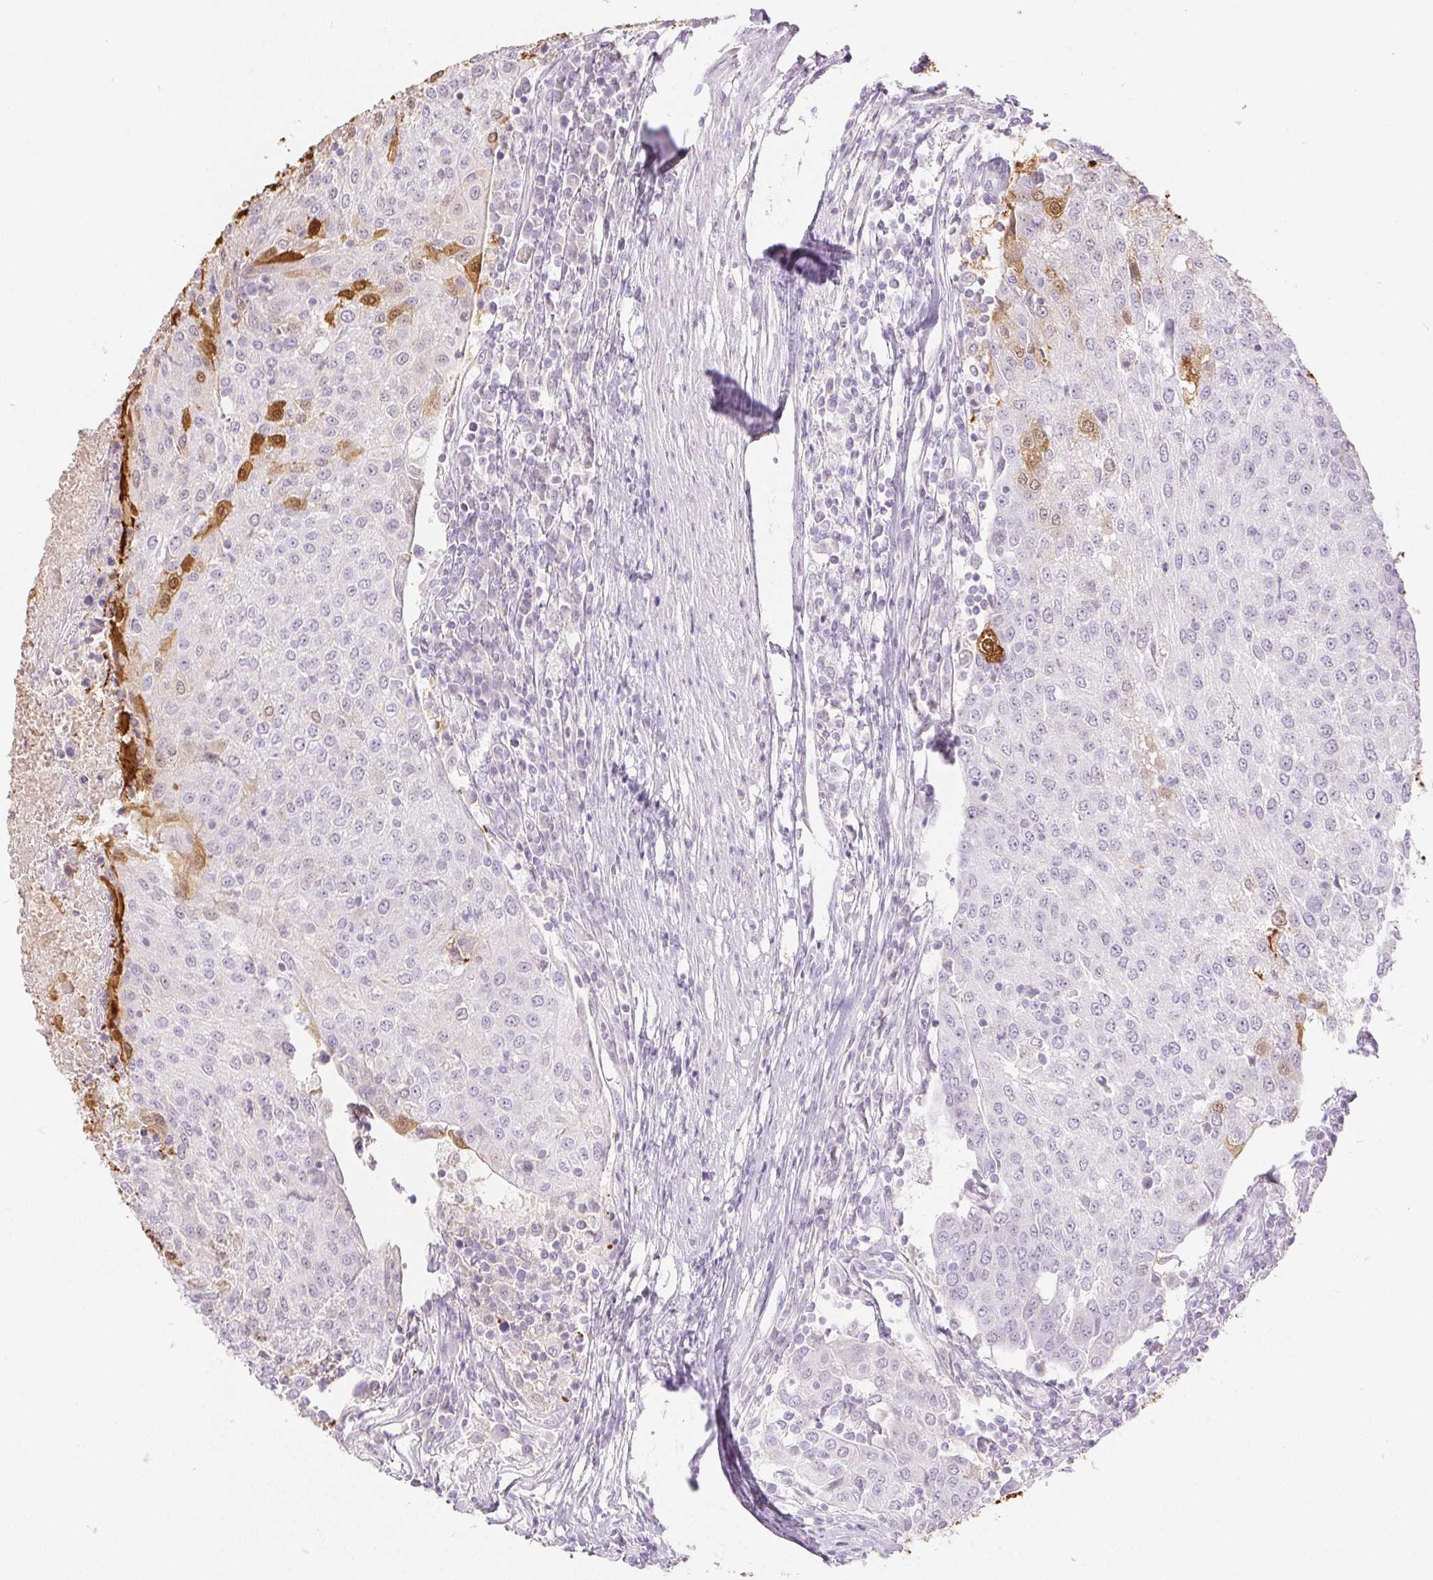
{"staining": {"intensity": "moderate", "quantity": "<25%", "location": "cytoplasmic/membranous,nuclear"}, "tissue": "urothelial cancer", "cell_type": "Tumor cells", "image_type": "cancer", "snomed": [{"axis": "morphology", "description": "Urothelial carcinoma, High grade"}, {"axis": "topography", "description": "Urinary bladder"}], "caption": "The histopathology image reveals staining of urothelial cancer, revealing moderate cytoplasmic/membranous and nuclear protein positivity (brown color) within tumor cells. Immunohistochemistry stains the protein of interest in brown and the nuclei are stained blue.", "gene": "SPRR3", "patient": {"sex": "female", "age": 85}}